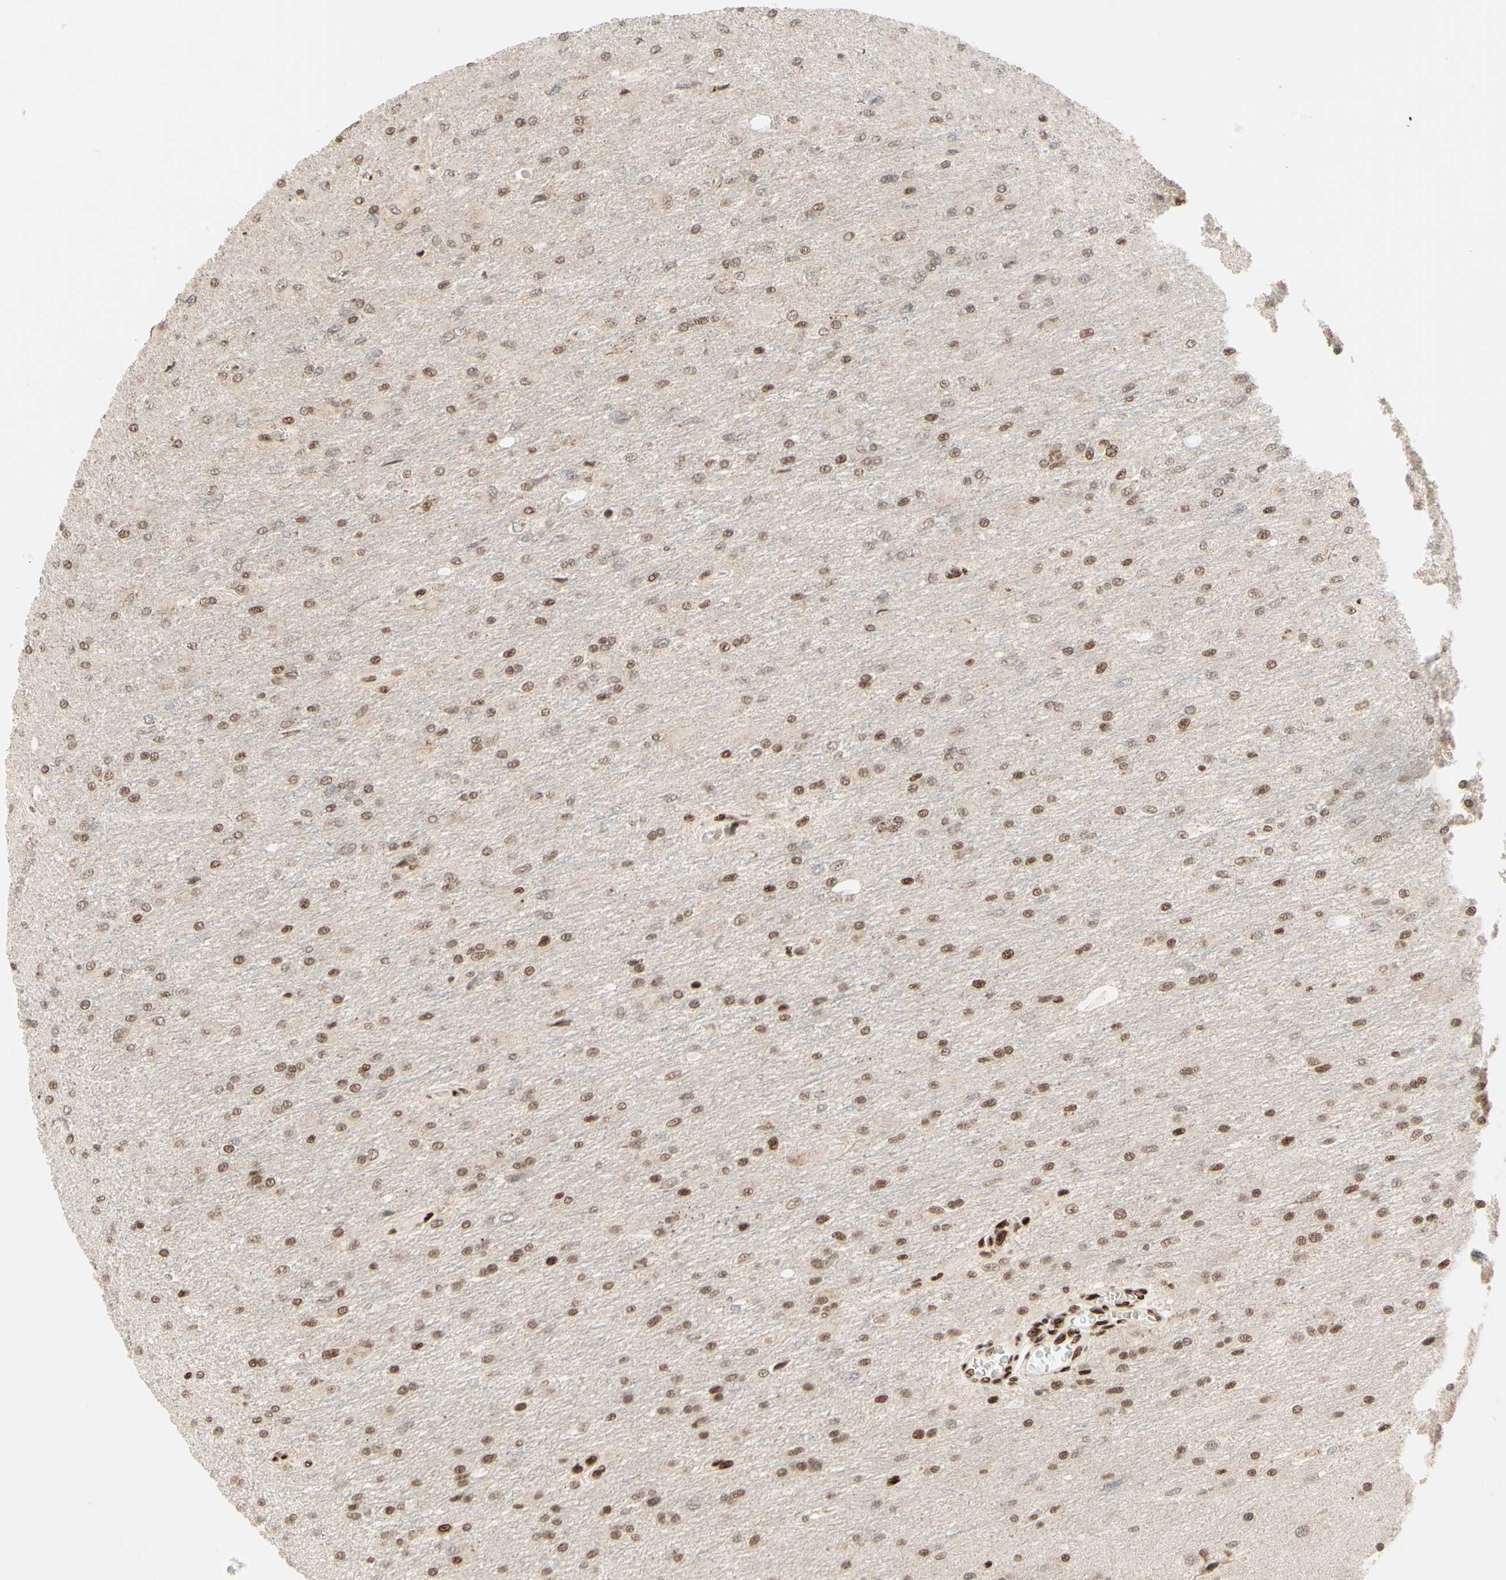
{"staining": {"intensity": "moderate", "quantity": "25%-75%", "location": "nuclear"}, "tissue": "glioma", "cell_type": "Tumor cells", "image_type": "cancer", "snomed": [{"axis": "morphology", "description": "Glioma, malignant, High grade"}, {"axis": "topography", "description": "Cerebral cortex"}], "caption": "This image reveals IHC staining of glioma, with medium moderate nuclear staining in approximately 25%-75% of tumor cells.", "gene": "NR3C1", "patient": {"sex": "female", "age": 36}}